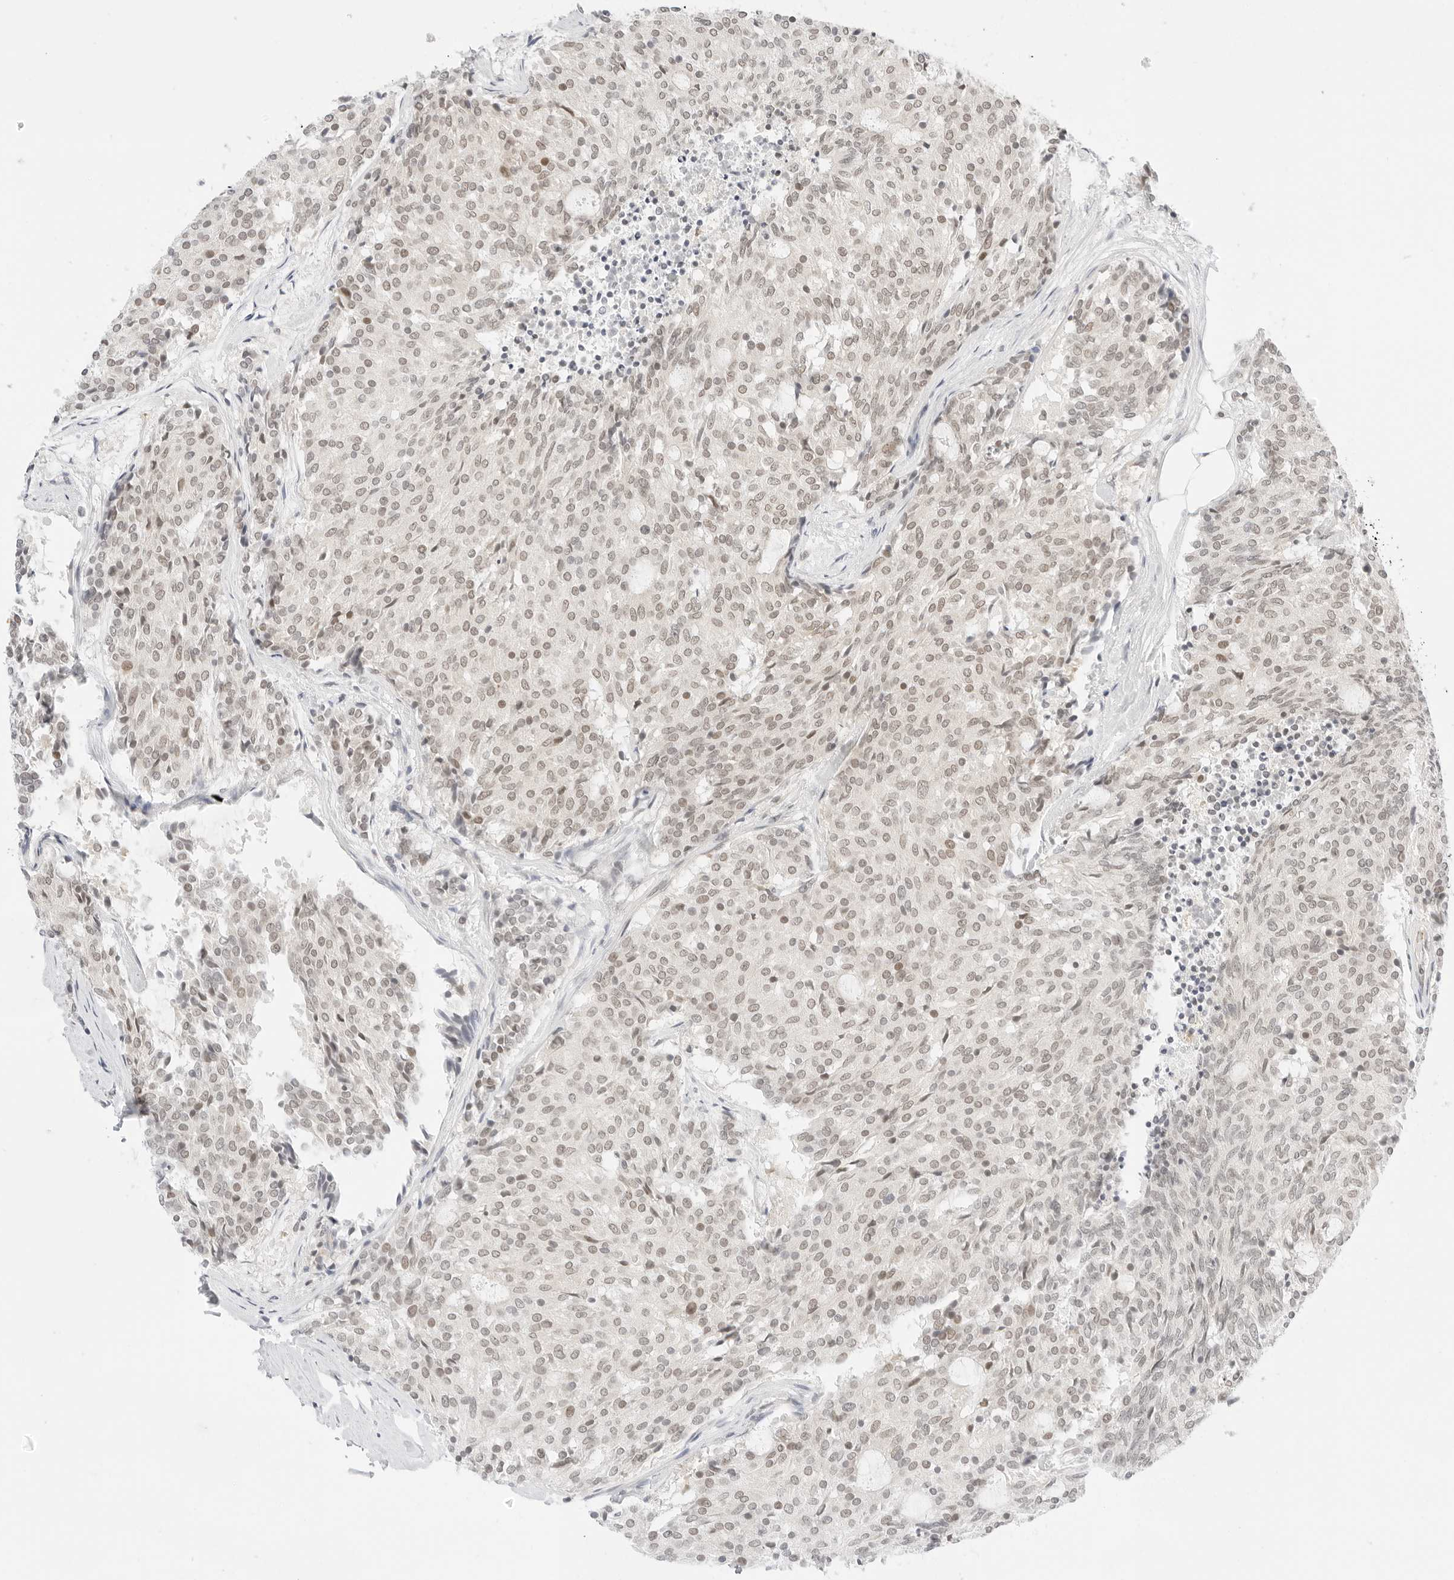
{"staining": {"intensity": "weak", "quantity": "<25%", "location": "nuclear"}, "tissue": "carcinoid", "cell_type": "Tumor cells", "image_type": "cancer", "snomed": [{"axis": "morphology", "description": "Carcinoid, malignant, NOS"}, {"axis": "topography", "description": "Pancreas"}], "caption": "This is a micrograph of IHC staining of carcinoid (malignant), which shows no expression in tumor cells.", "gene": "POLR3C", "patient": {"sex": "female", "age": 54}}